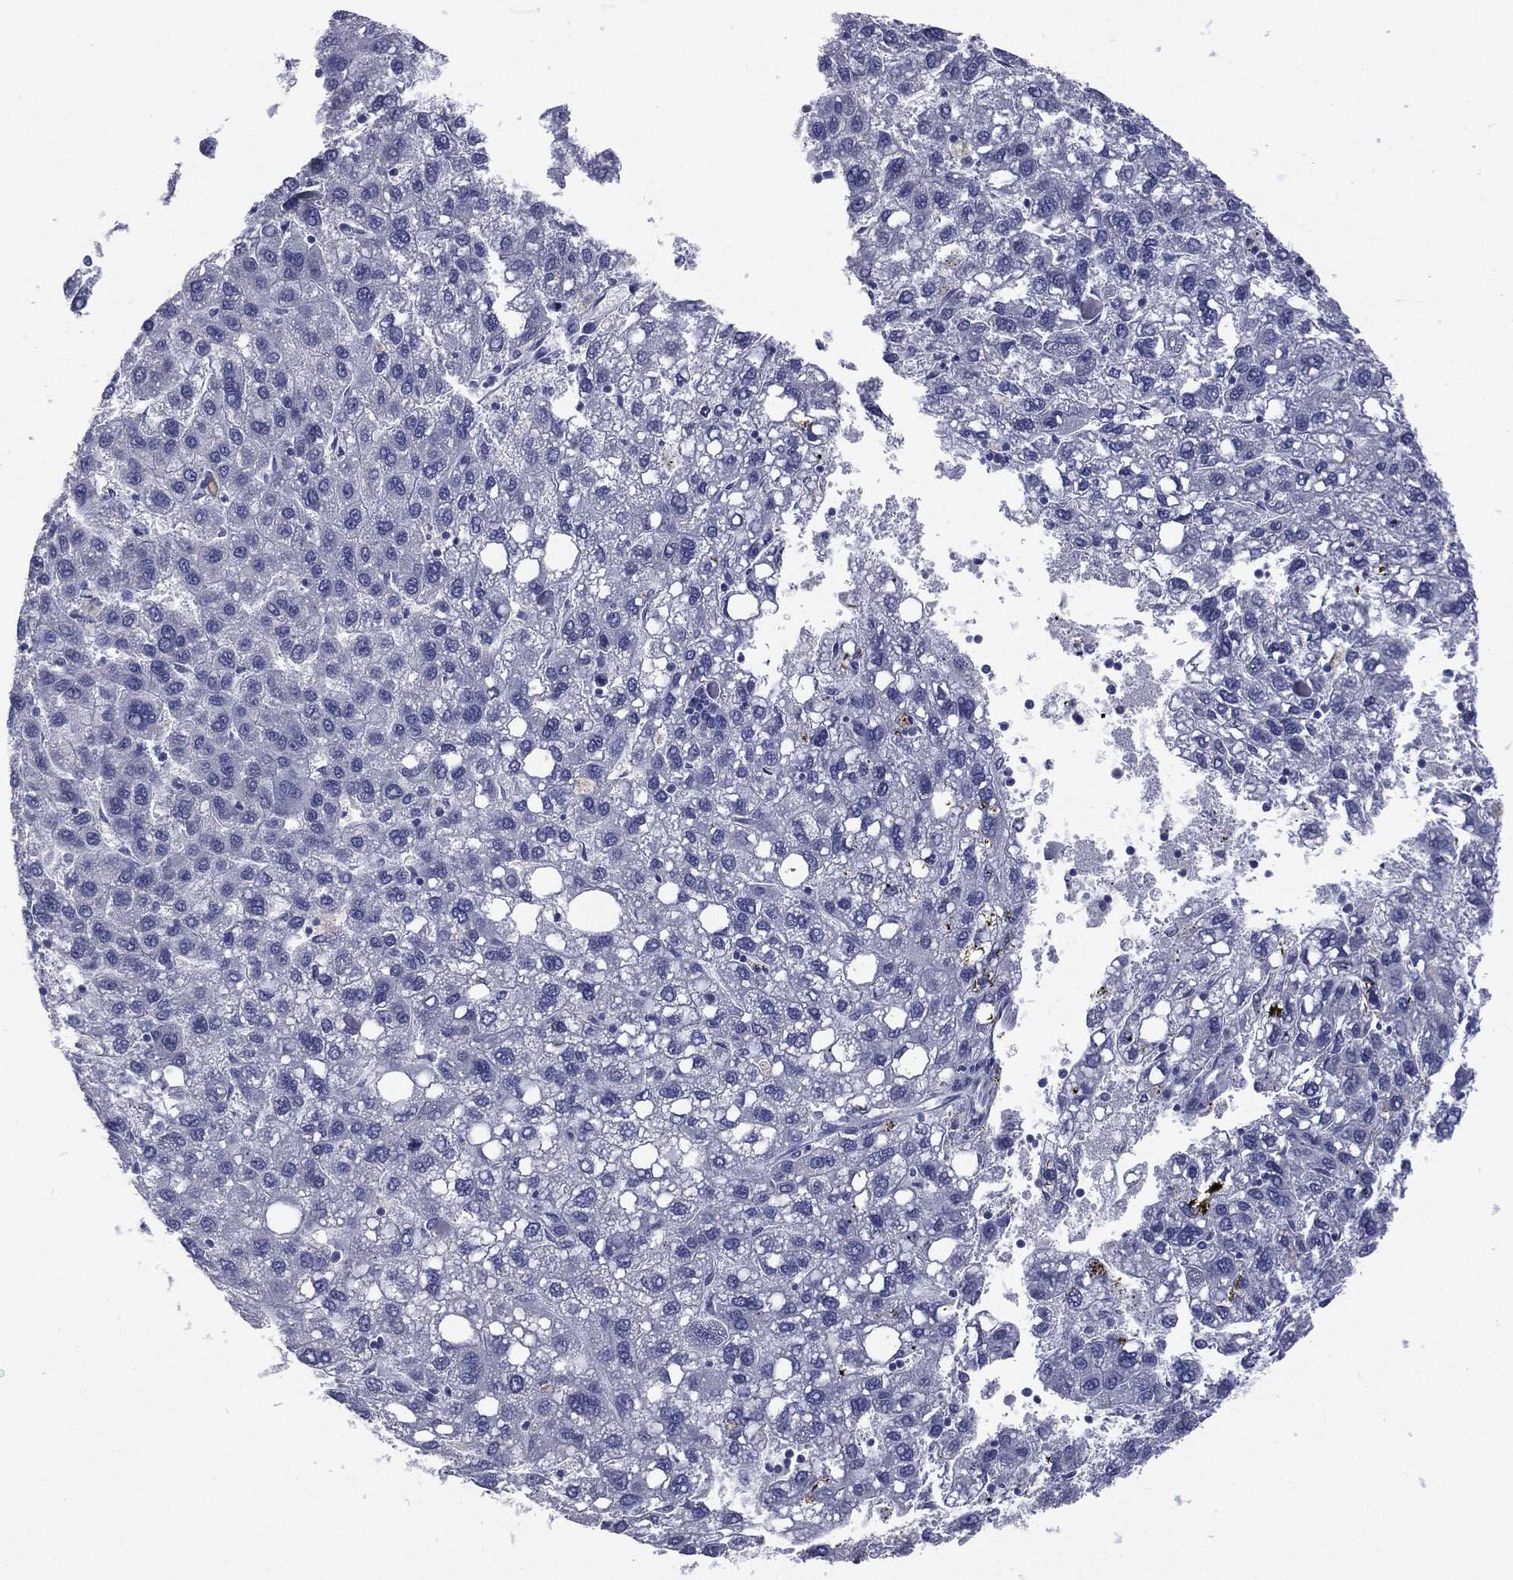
{"staining": {"intensity": "negative", "quantity": "none", "location": "none"}, "tissue": "liver cancer", "cell_type": "Tumor cells", "image_type": "cancer", "snomed": [{"axis": "morphology", "description": "Carcinoma, Hepatocellular, NOS"}, {"axis": "topography", "description": "Liver"}], "caption": "The histopathology image demonstrates no significant expression in tumor cells of liver cancer (hepatocellular carcinoma).", "gene": "TSHB", "patient": {"sex": "female", "age": 82}}